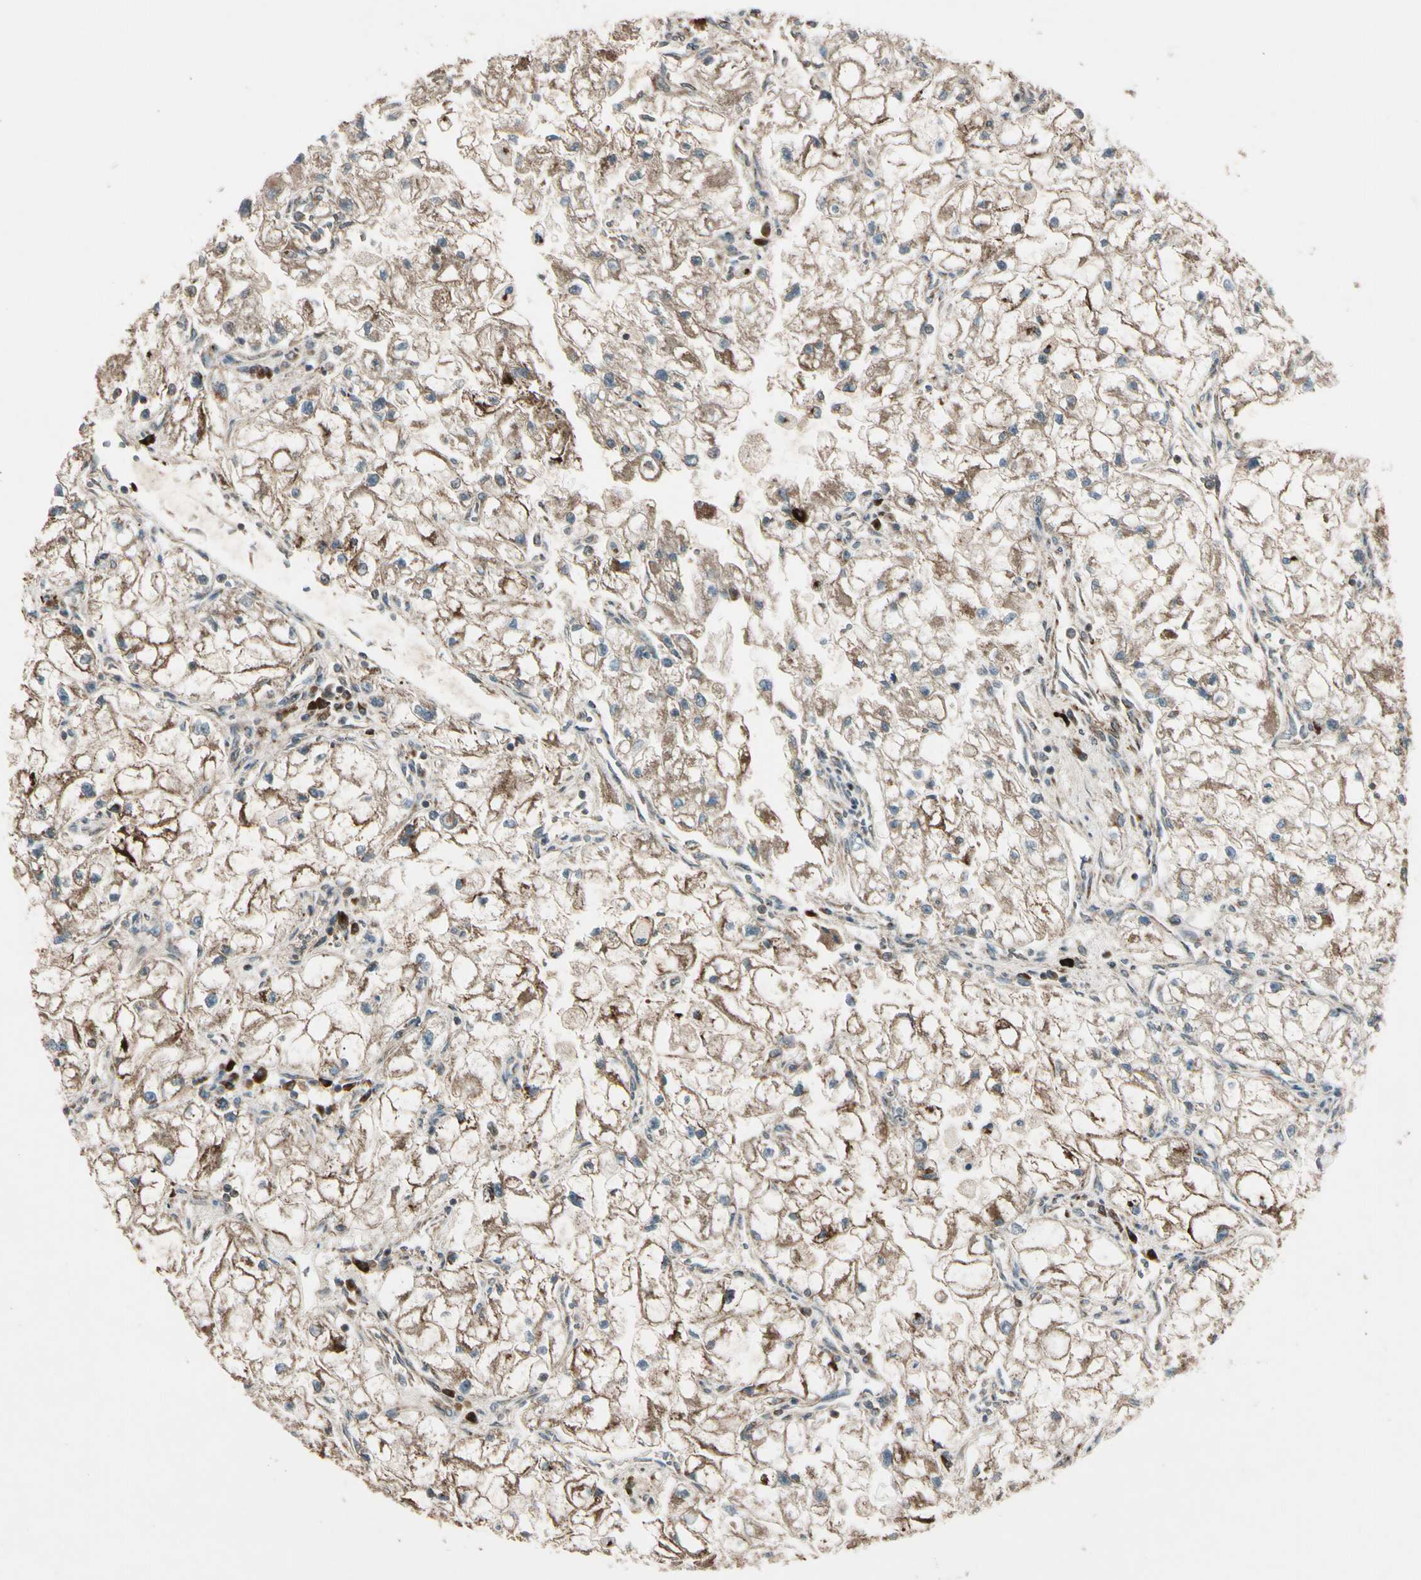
{"staining": {"intensity": "moderate", "quantity": "25%-75%", "location": "cytoplasmic/membranous"}, "tissue": "renal cancer", "cell_type": "Tumor cells", "image_type": "cancer", "snomed": [{"axis": "morphology", "description": "Adenocarcinoma, NOS"}, {"axis": "topography", "description": "Kidney"}], "caption": "The immunohistochemical stain highlights moderate cytoplasmic/membranous expression in tumor cells of renal cancer (adenocarcinoma) tissue.", "gene": "GCK", "patient": {"sex": "female", "age": 70}}